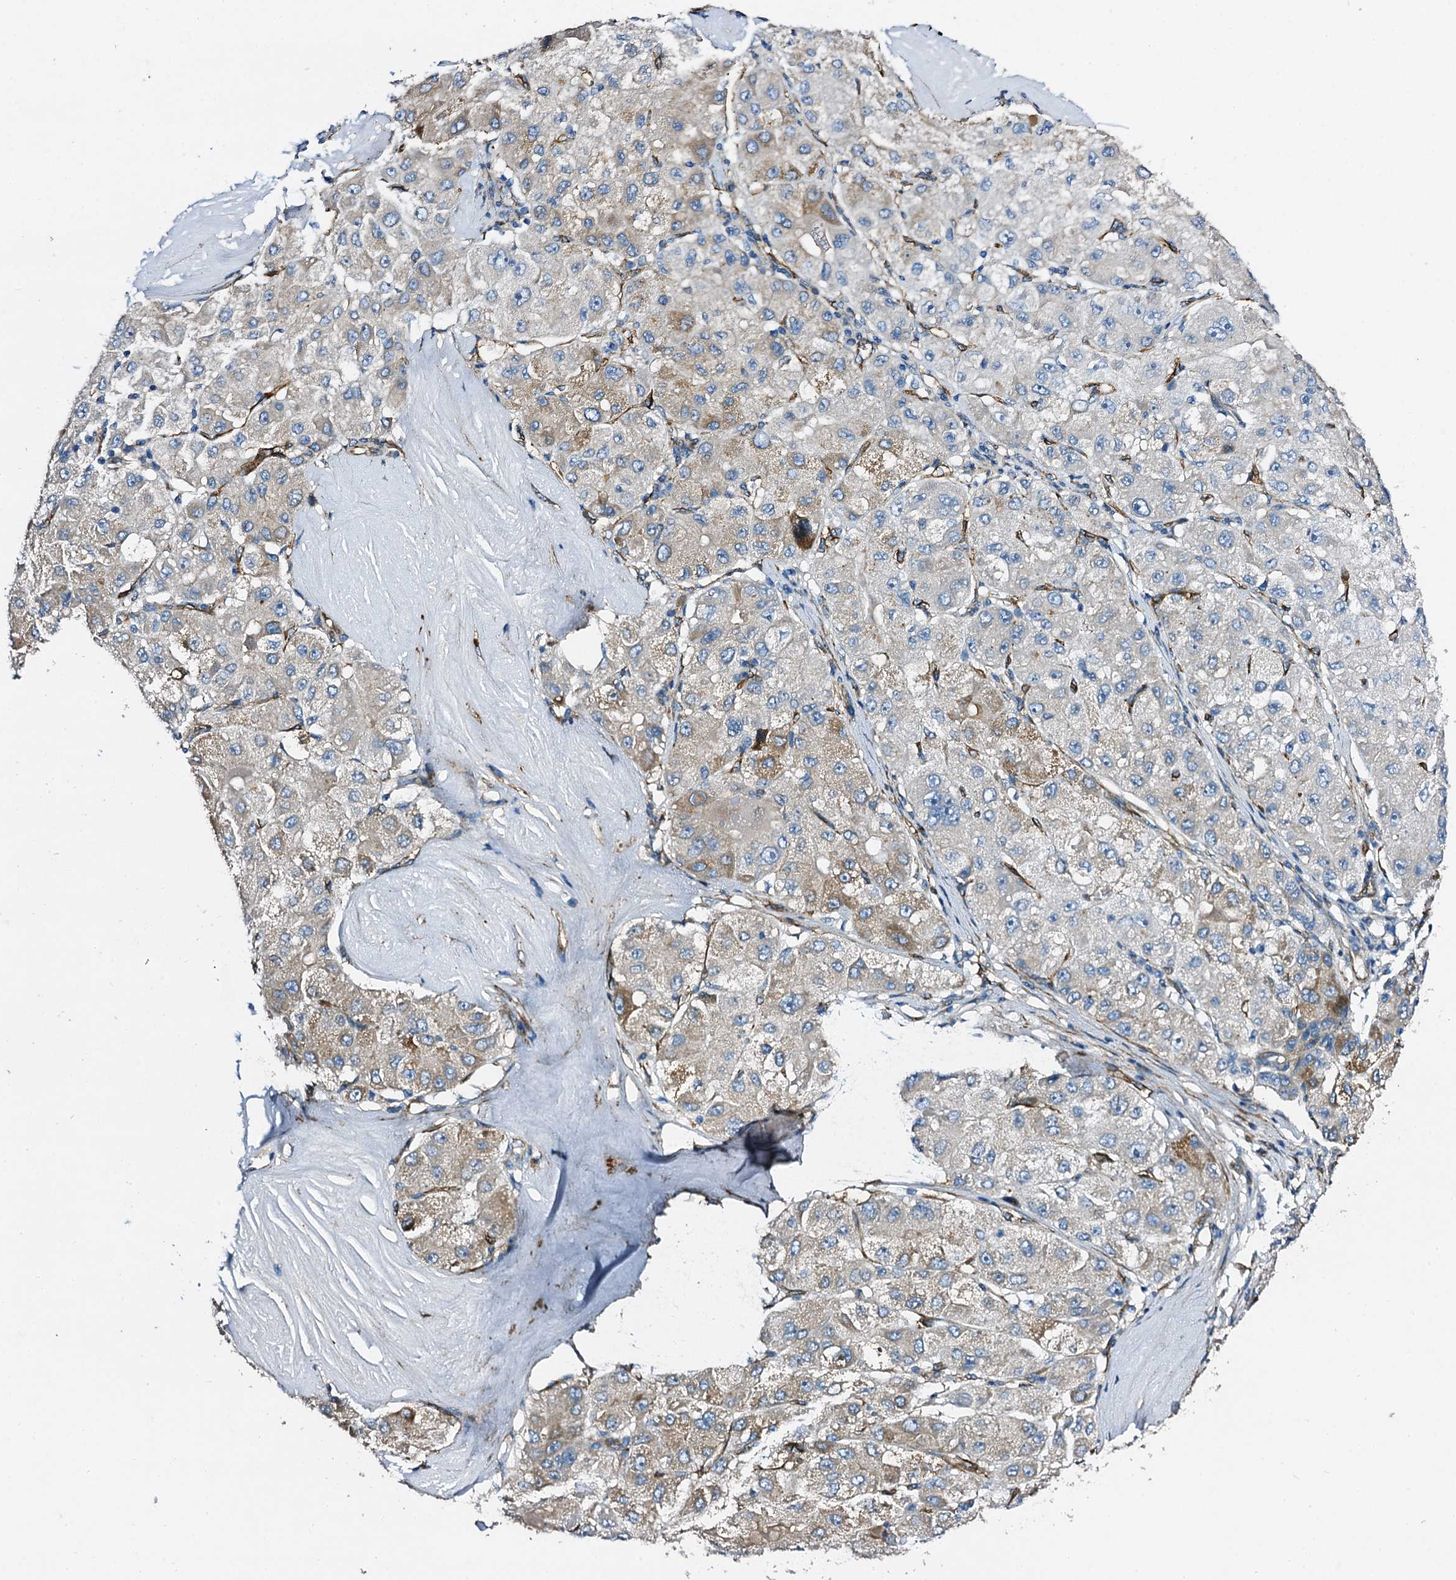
{"staining": {"intensity": "moderate", "quantity": "<25%", "location": "cytoplasmic/membranous"}, "tissue": "liver cancer", "cell_type": "Tumor cells", "image_type": "cancer", "snomed": [{"axis": "morphology", "description": "Carcinoma, Hepatocellular, NOS"}, {"axis": "topography", "description": "Liver"}], "caption": "Immunohistochemical staining of human liver hepatocellular carcinoma shows low levels of moderate cytoplasmic/membranous staining in about <25% of tumor cells. Immunohistochemistry (ihc) stains the protein in brown and the nuclei are stained blue.", "gene": "DBX1", "patient": {"sex": "male", "age": 80}}